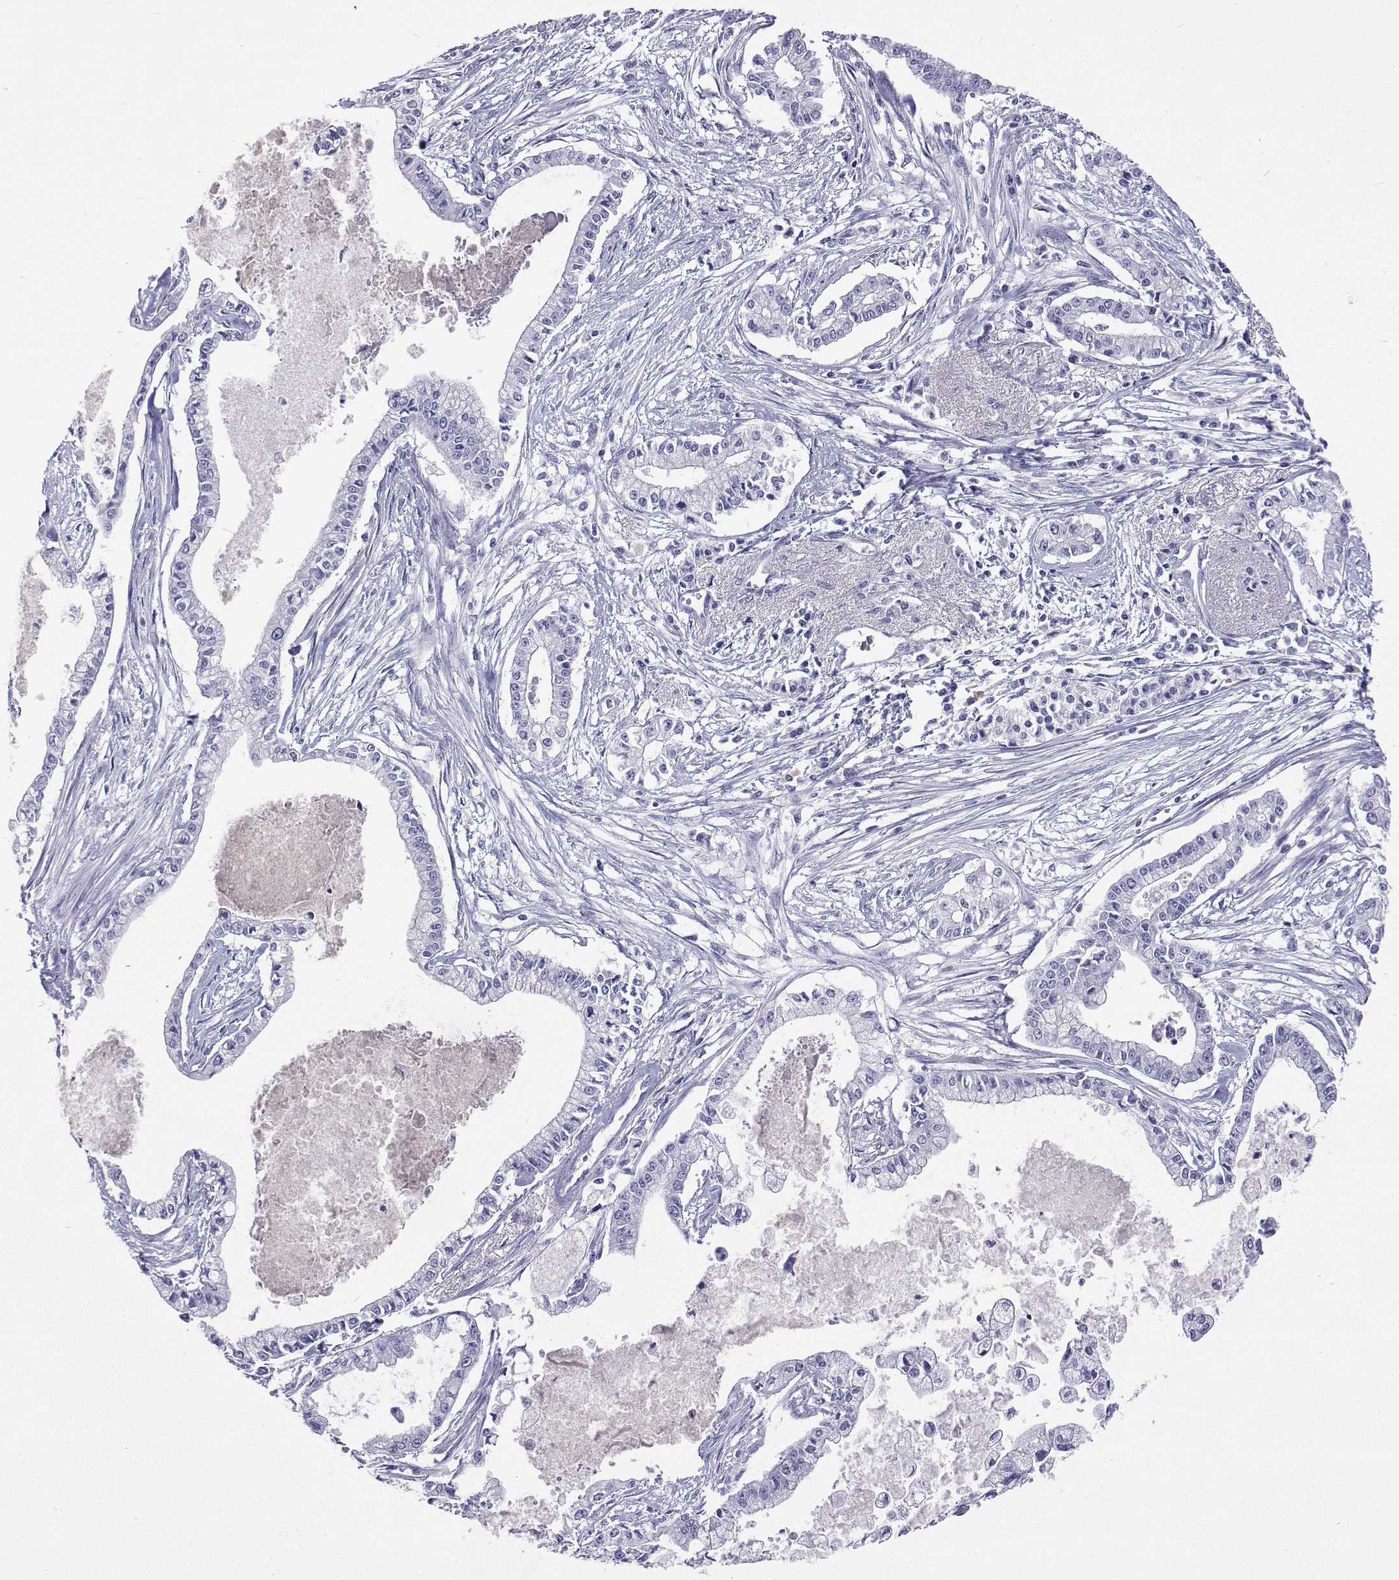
{"staining": {"intensity": "negative", "quantity": "none", "location": "none"}, "tissue": "pancreatic cancer", "cell_type": "Tumor cells", "image_type": "cancer", "snomed": [{"axis": "morphology", "description": "Adenocarcinoma, NOS"}, {"axis": "topography", "description": "Pancreas"}], "caption": "Immunohistochemical staining of pancreatic cancer shows no significant staining in tumor cells. (Stains: DAB immunohistochemistry with hematoxylin counter stain, Microscopy: brightfield microscopy at high magnification).", "gene": "UMODL1", "patient": {"sex": "female", "age": 65}}